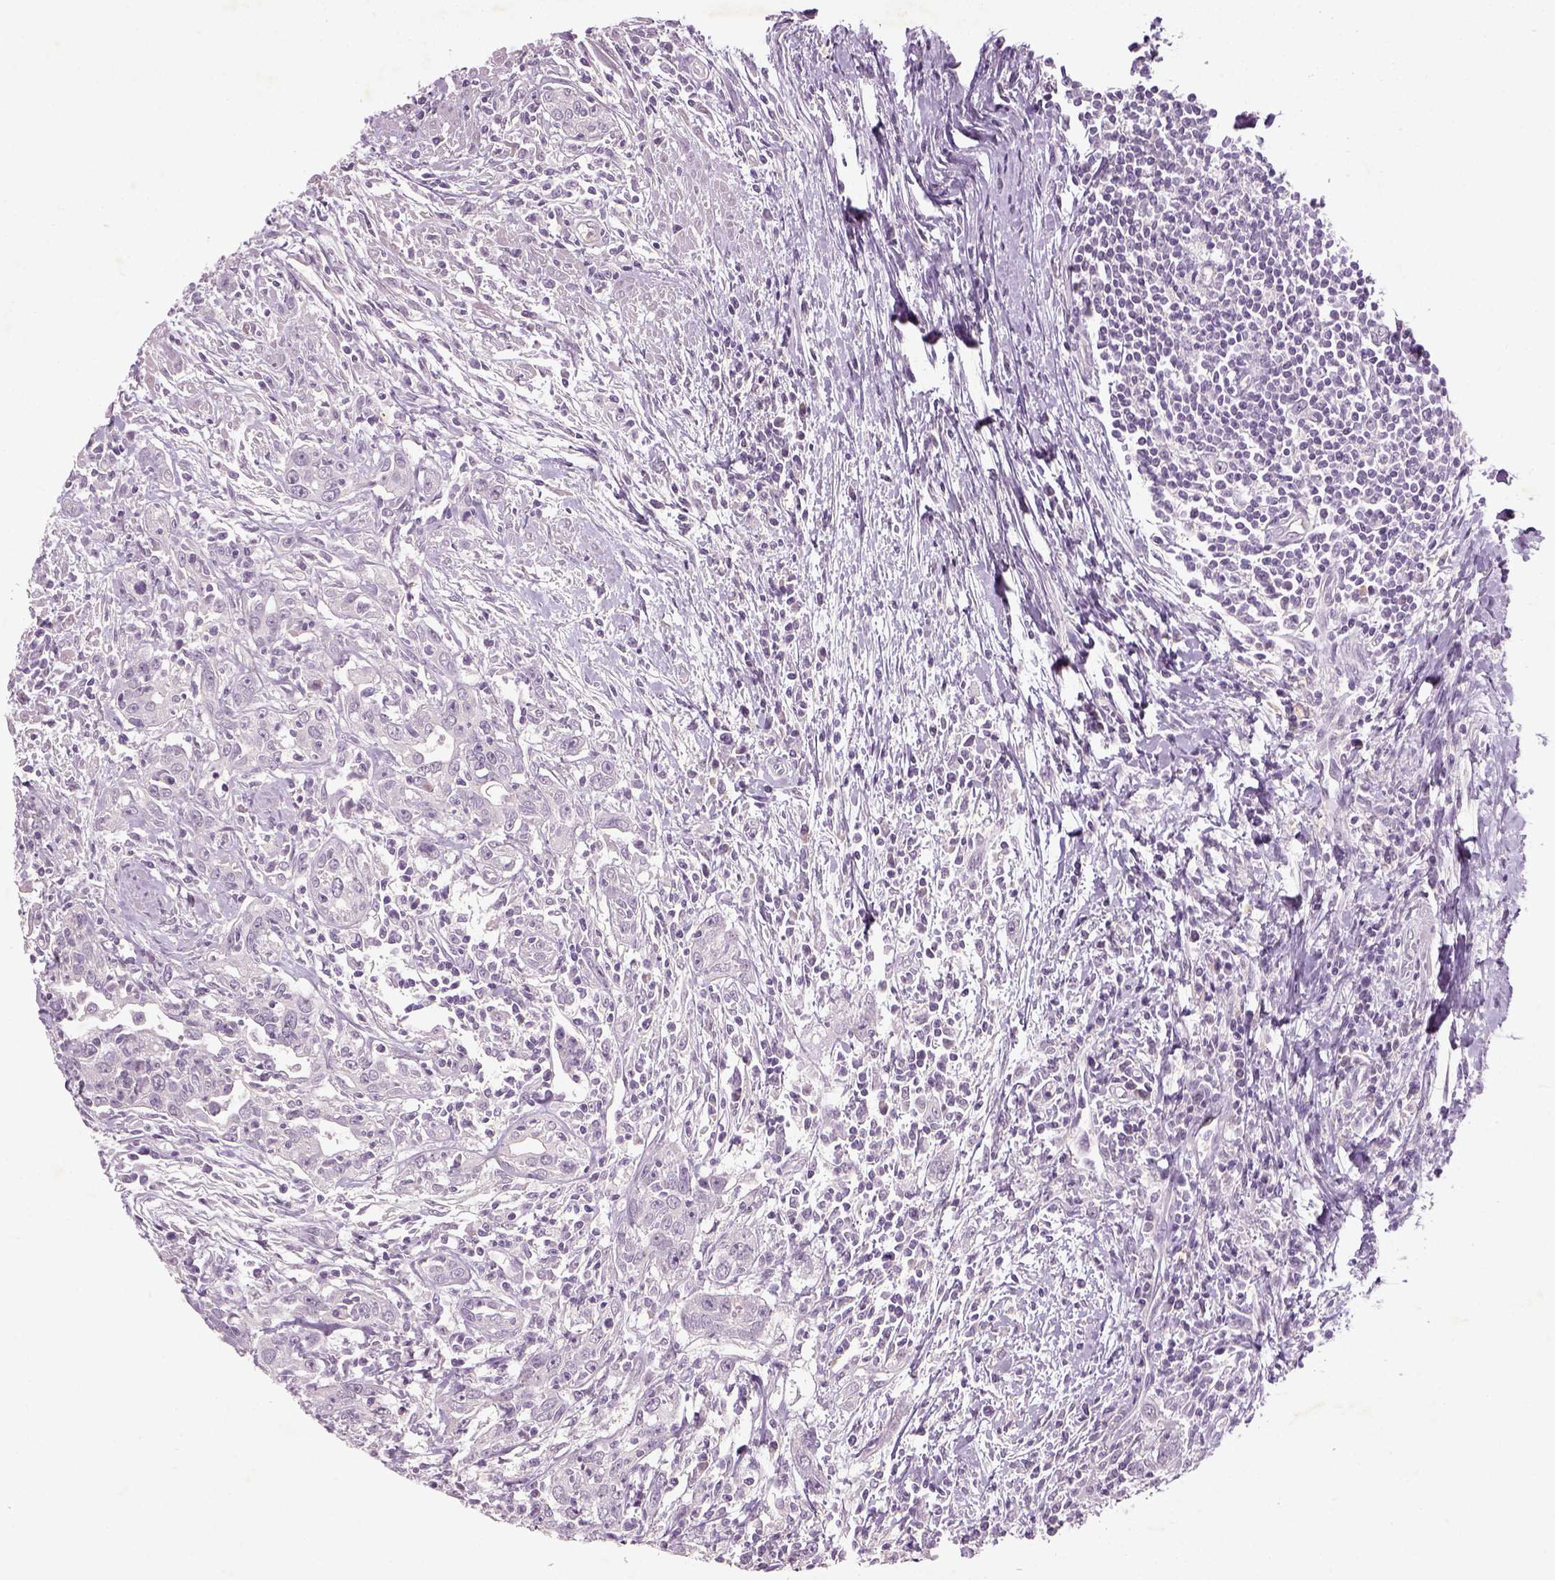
{"staining": {"intensity": "negative", "quantity": "none", "location": "none"}, "tissue": "urothelial cancer", "cell_type": "Tumor cells", "image_type": "cancer", "snomed": [{"axis": "morphology", "description": "Urothelial carcinoma, High grade"}, {"axis": "topography", "description": "Urinary bladder"}], "caption": "High power microscopy micrograph of an immunohistochemistry image of high-grade urothelial carcinoma, revealing no significant staining in tumor cells.", "gene": "GDNF", "patient": {"sex": "male", "age": 83}}